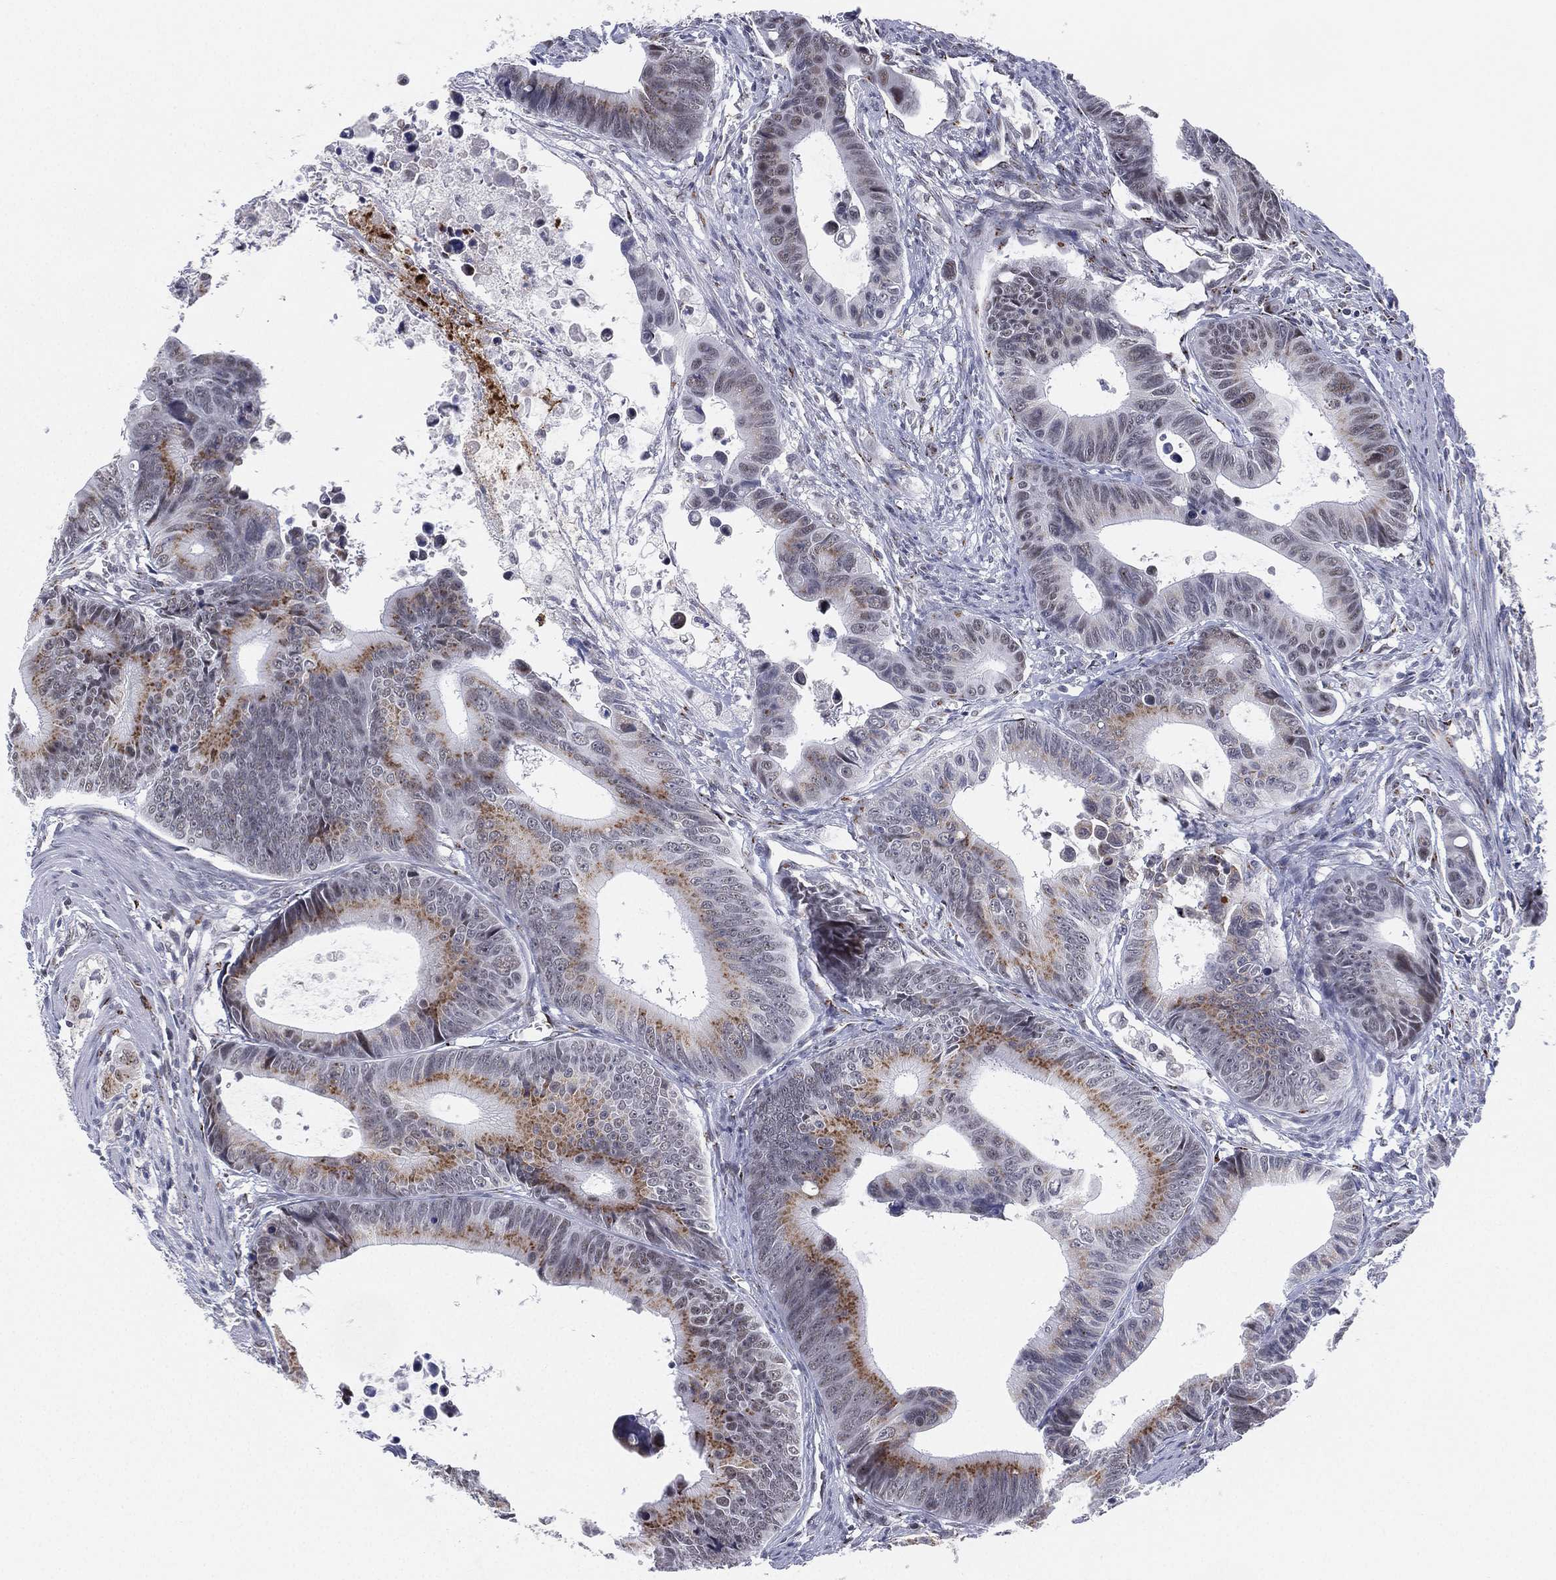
{"staining": {"intensity": "moderate", "quantity": "<25%", "location": "cytoplasmic/membranous"}, "tissue": "colorectal cancer", "cell_type": "Tumor cells", "image_type": "cancer", "snomed": [{"axis": "morphology", "description": "Adenocarcinoma, NOS"}, {"axis": "topography", "description": "Colon"}], "caption": "This photomicrograph shows immunohistochemistry (IHC) staining of colorectal cancer, with low moderate cytoplasmic/membranous positivity in about <25% of tumor cells.", "gene": "CD177", "patient": {"sex": "female", "age": 87}}